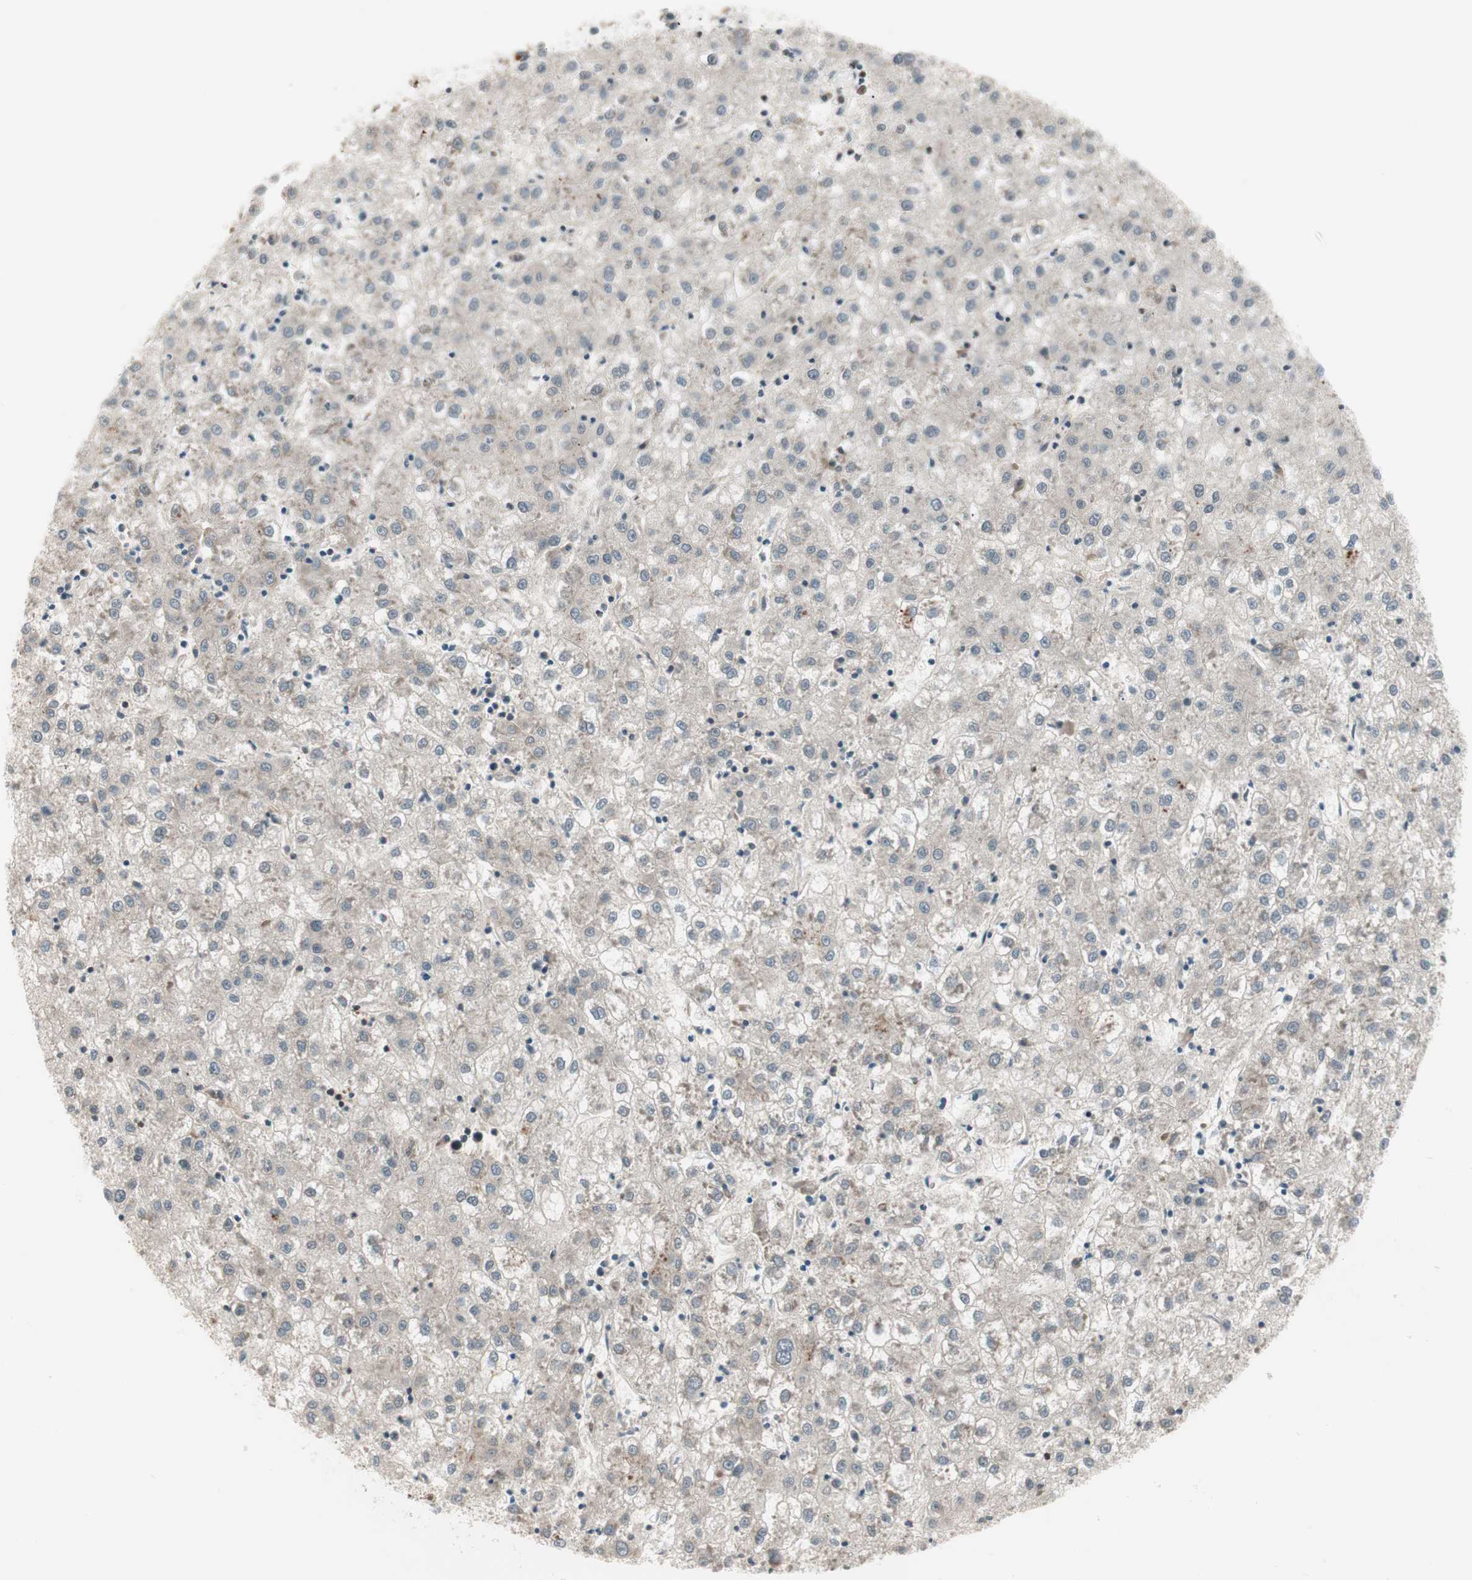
{"staining": {"intensity": "weak", "quantity": "<25%", "location": "cytoplasmic/membranous"}, "tissue": "liver cancer", "cell_type": "Tumor cells", "image_type": "cancer", "snomed": [{"axis": "morphology", "description": "Carcinoma, Hepatocellular, NOS"}, {"axis": "topography", "description": "Liver"}], "caption": "The histopathology image exhibits no staining of tumor cells in liver cancer (hepatocellular carcinoma).", "gene": "UBE2I", "patient": {"sex": "male", "age": 72}}